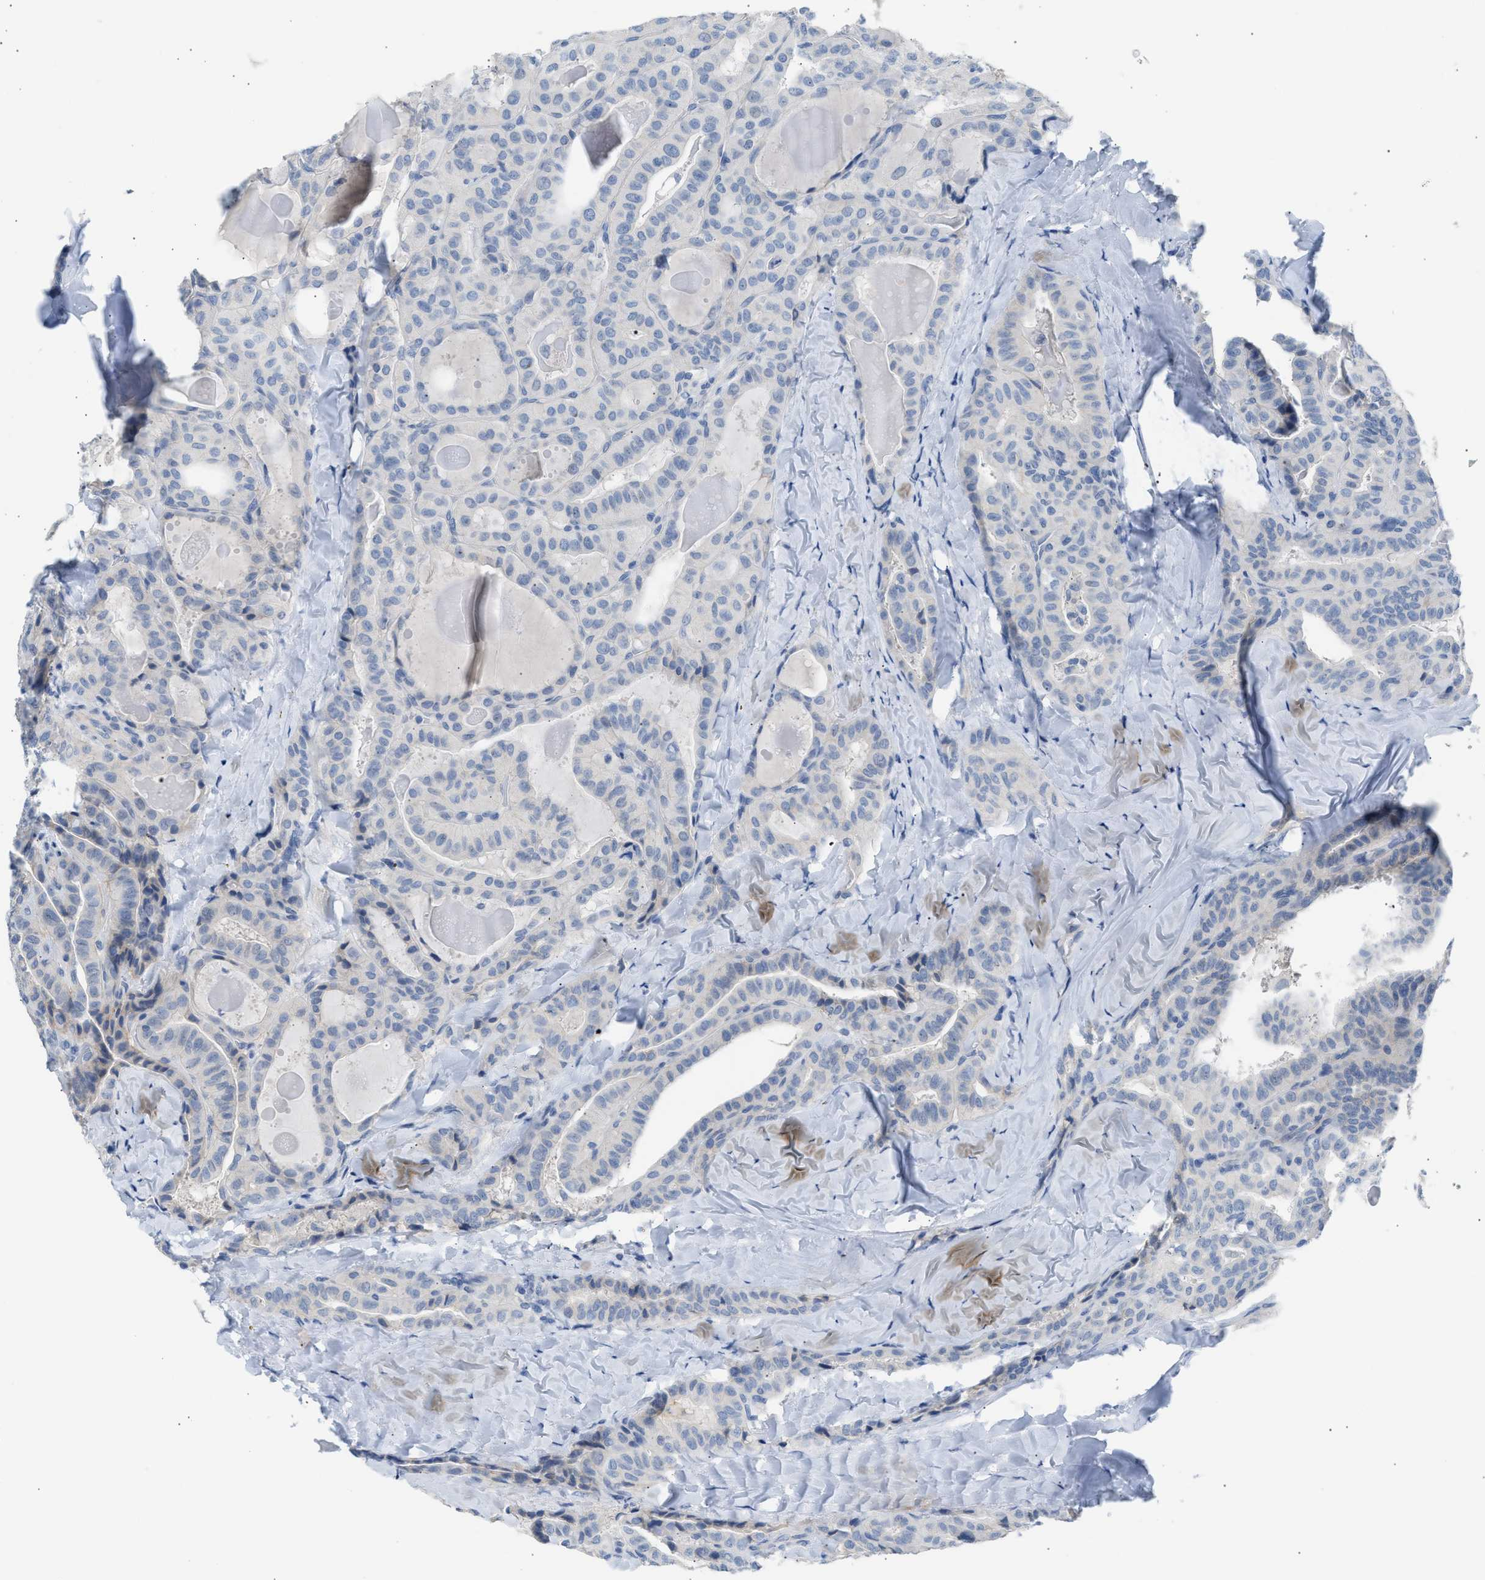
{"staining": {"intensity": "negative", "quantity": "none", "location": "none"}, "tissue": "thyroid cancer", "cell_type": "Tumor cells", "image_type": "cancer", "snomed": [{"axis": "morphology", "description": "Papillary adenocarcinoma, NOS"}, {"axis": "topography", "description": "Thyroid gland"}], "caption": "The micrograph displays no staining of tumor cells in thyroid cancer.", "gene": "ERBB2", "patient": {"sex": "male", "age": 77}}